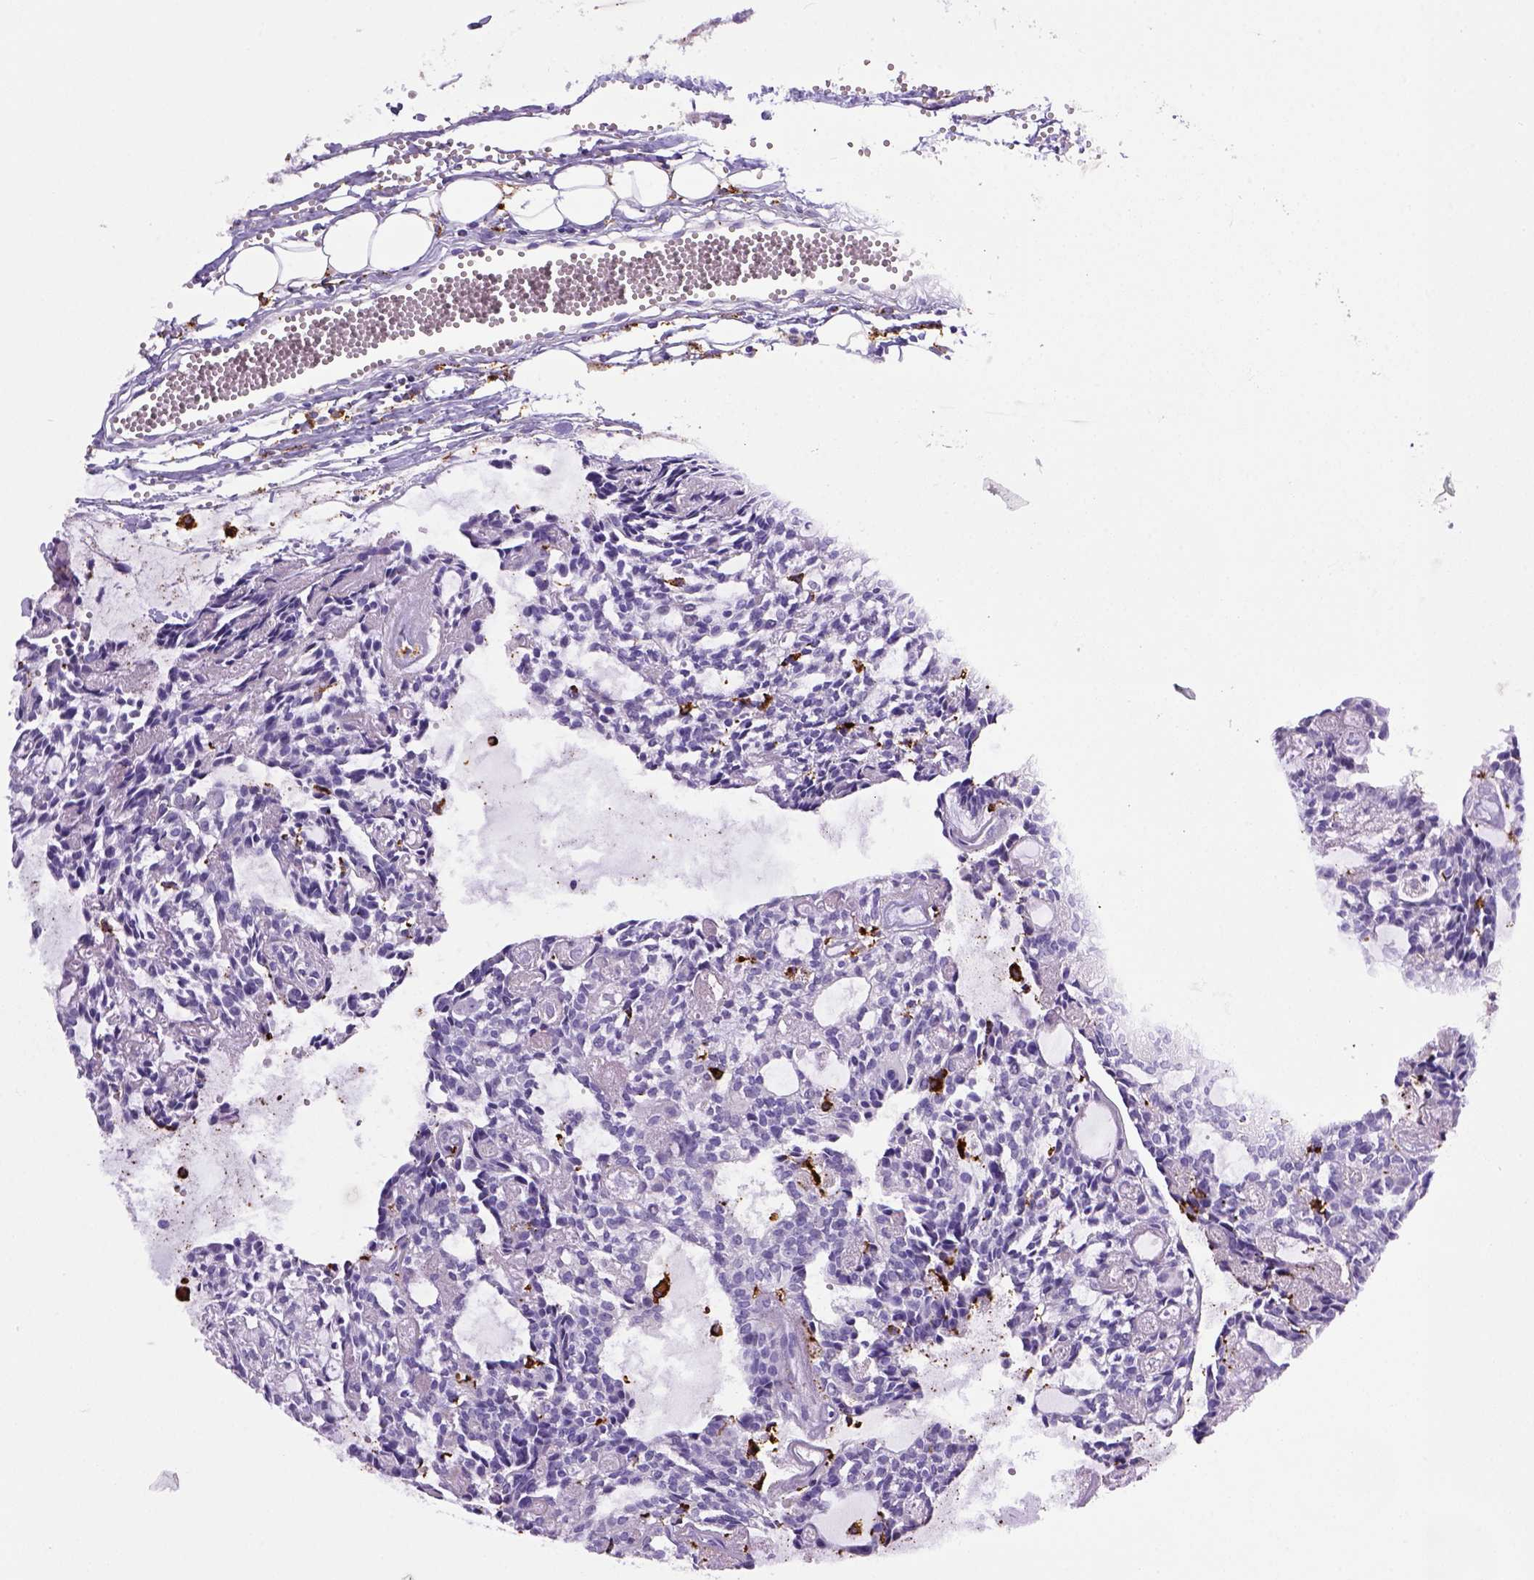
{"staining": {"intensity": "negative", "quantity": "none", "location": "none"}, "tissue": "head and neck cancer", "cell_type": "Tumor cells", "image_type": "cancer", "snomed": [{"axis": "morphology", "description": "Adenocarcinoma, NOS"}, {"axis": "topography", "description": "Head-Neck"}], "caption": "A histopathology image of head and neck cancer (adenocarcinoma) stained for a protein shows no brown staining in tumor cells. Brightfield microscopy of immunohistochemistry (IHC) stained with DAB (3,3'-diaminobenzidine) (brown) and hematoxylin (blue), captured at high magnification.", "gene": "CD68", "patient": {"sex": "female", "age": 62}}